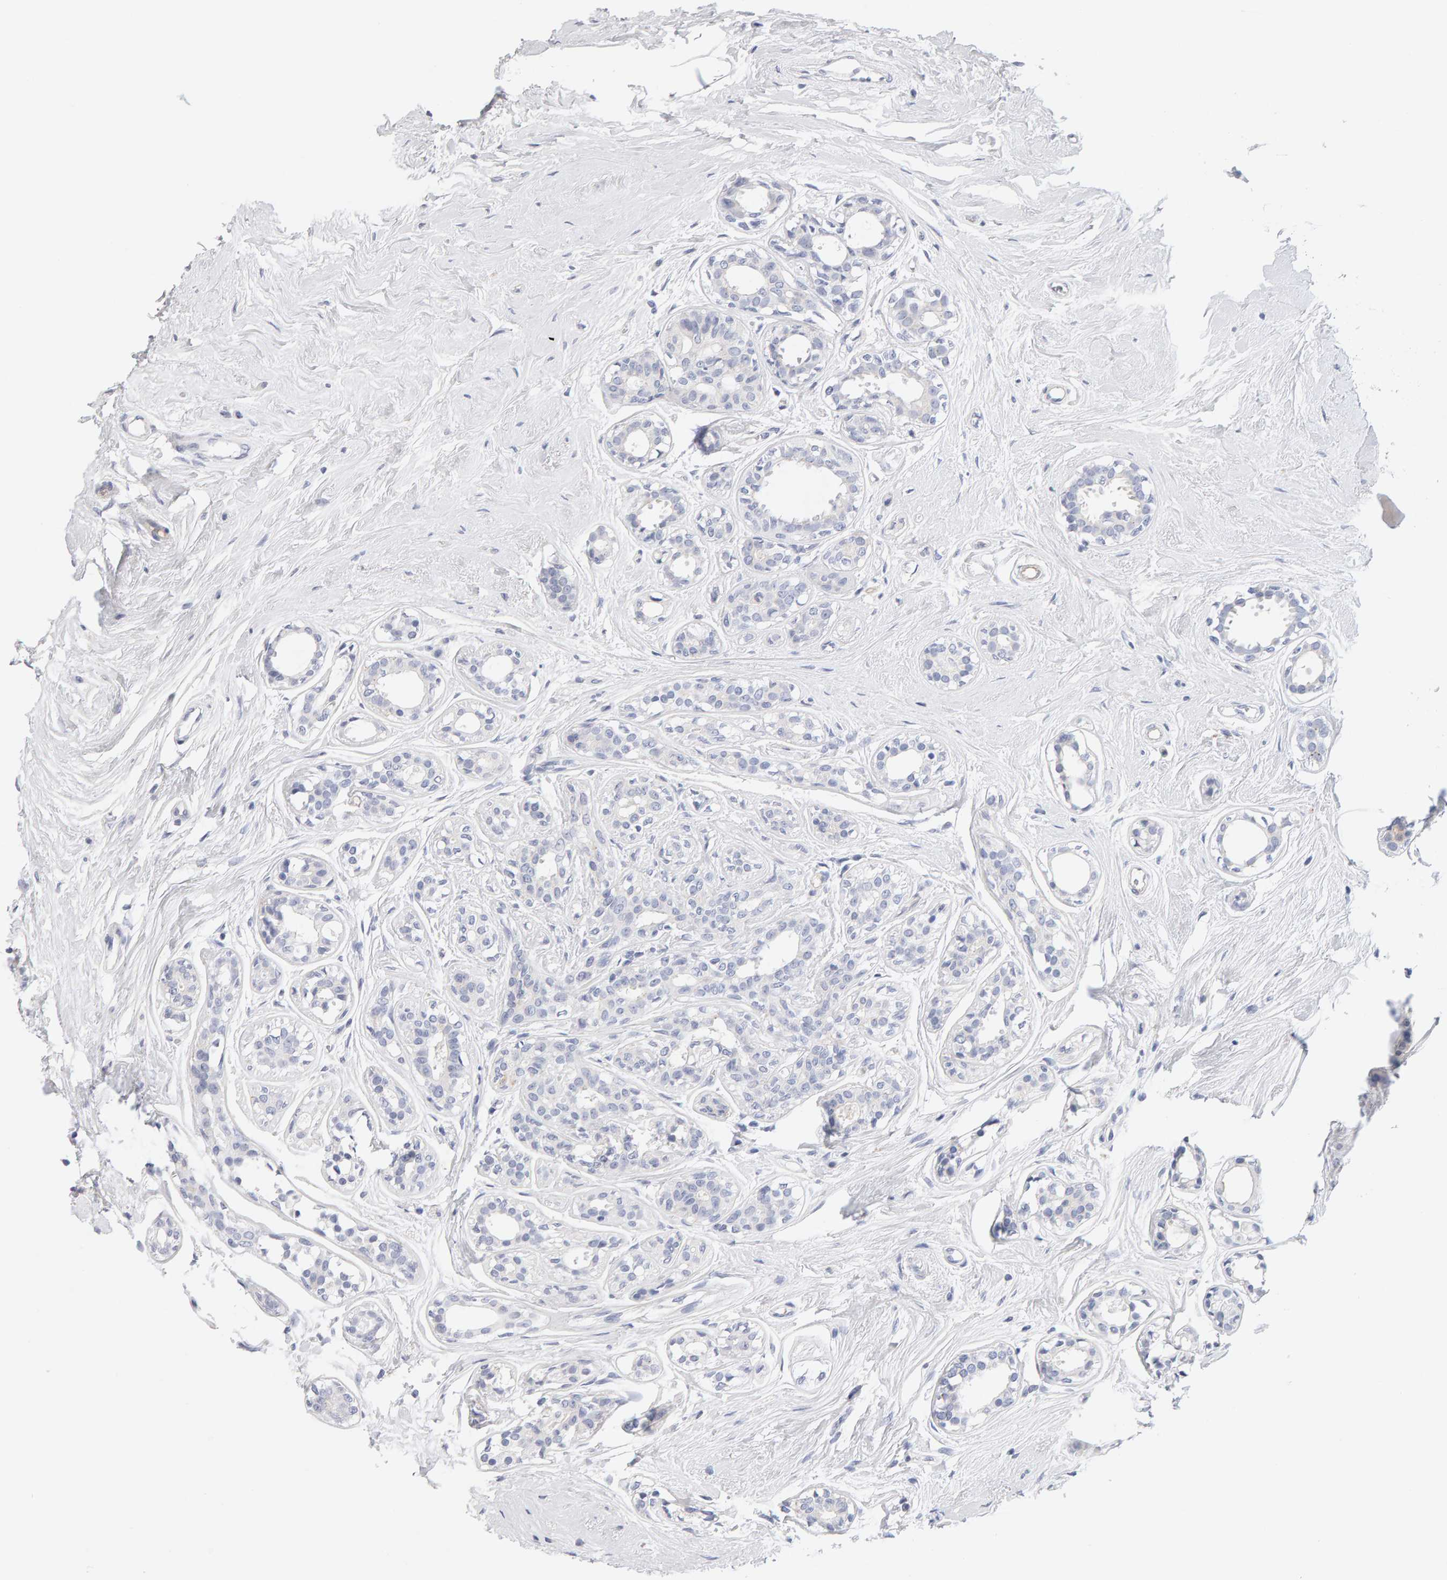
{"staining": {"intensity": "negative", "quantity": "none", "location": "none"}, "tissue": "breast cancer", "cell_type": "Tumor cells", "image_type": "cancer", "snomed": [{"axis": "morphology", "description": "Duct carcinoma"}, {"axis": "topography", "description": "Breast"}], "caption": "Breast cancer (infiltrating ductal carcinoma) was stained to show a protein in brown. There is no significant staining in tumor cells.", "gene": "METRNL", "patient": {"sex": "female", "age": 55}}